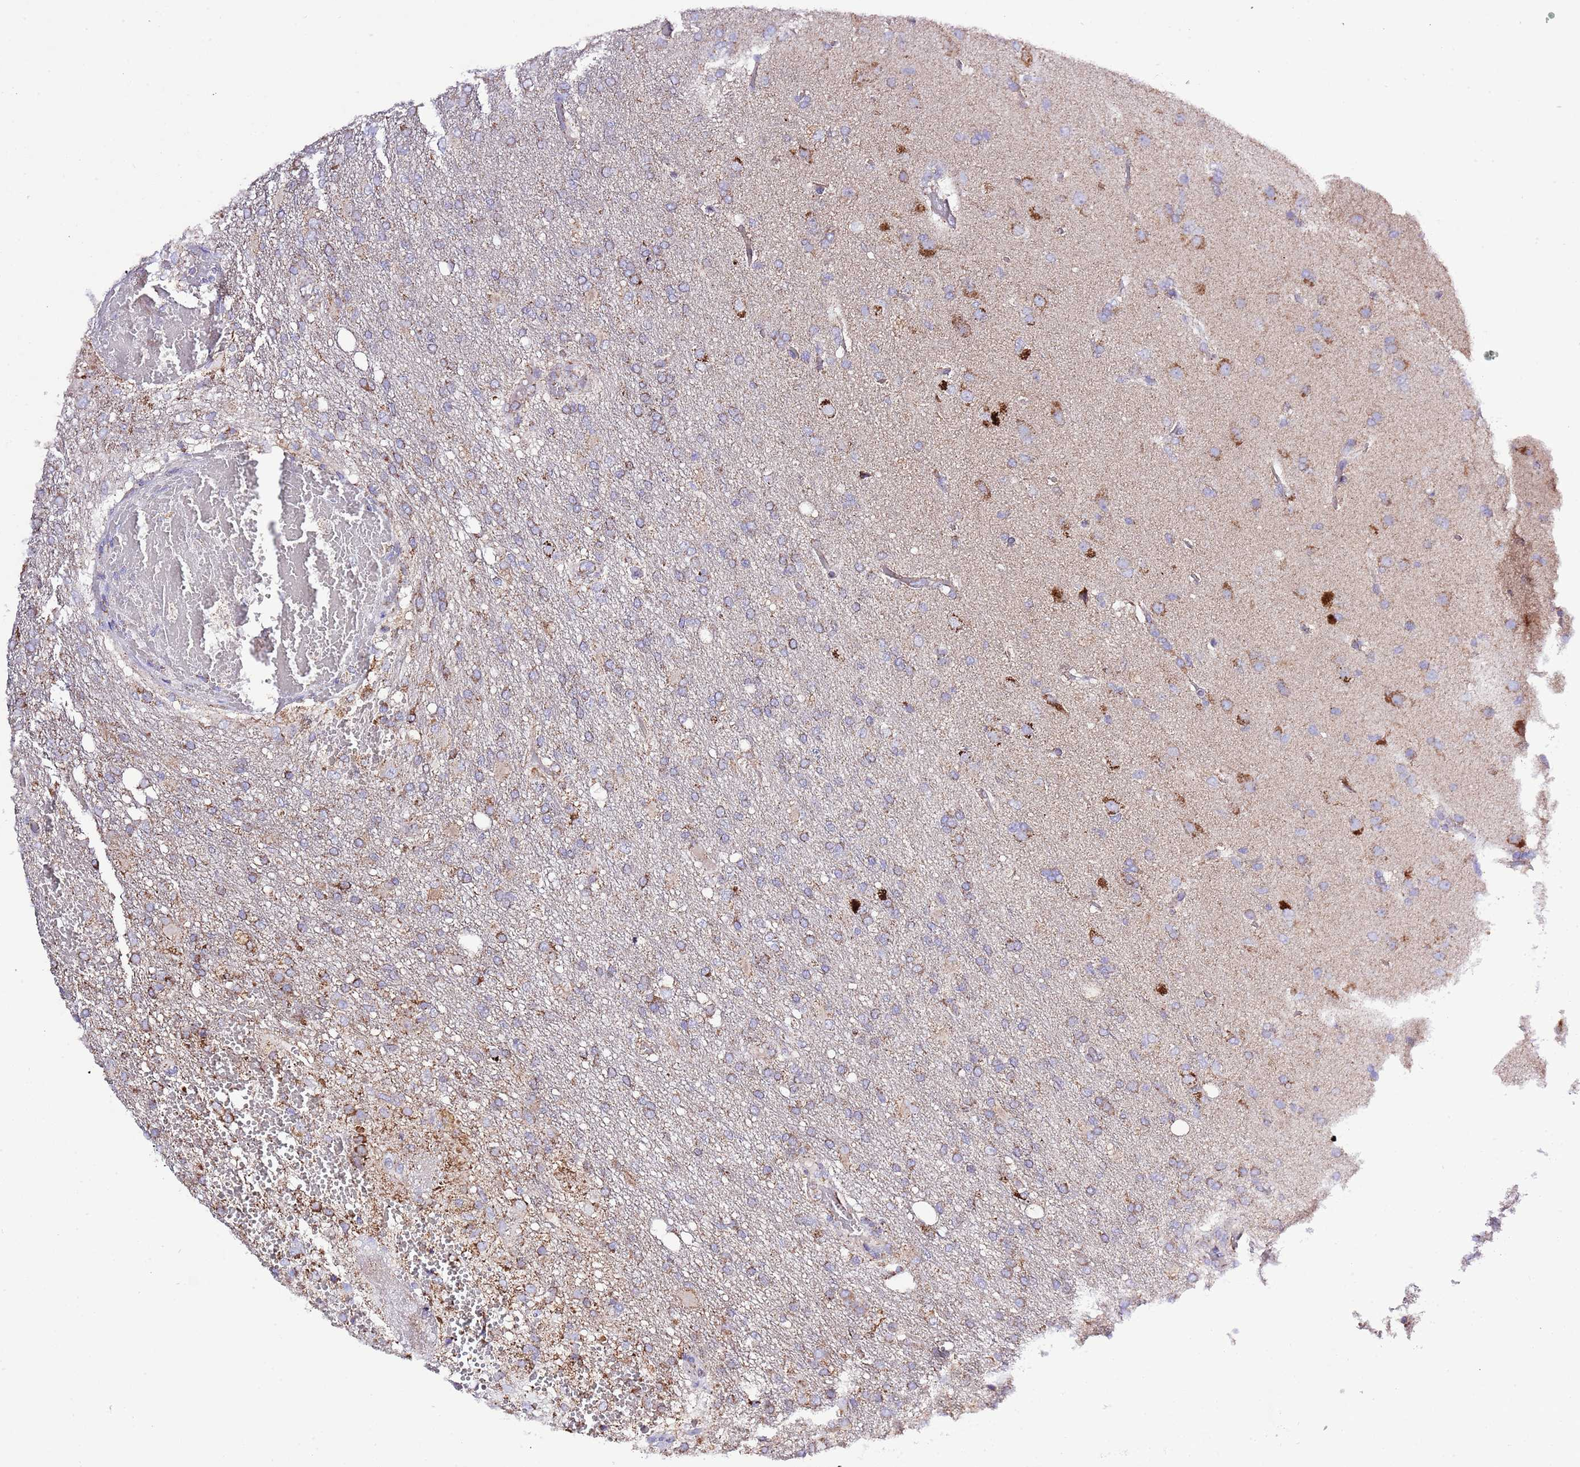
{"staining": {"intensity": "moderate", "quantity": "<25%", "location": "cytoplasmic/membranous"}, "tissue": "glioma", "cell_type": "Tumor cells", "image_type": "cancer", "snomed": [{"axis": "morphology", "description": "Glioma, malignant, High grade"}, {"axis": "topography", "description": "Brain"}], "caption": "Immunohistochemistry (IHC) (DAB) staining of human high-grade glioma (malignant) reveals moderate cytoplasmic/membranous protein positivity in about <25% of tumor cells.", "gene": "TEKTIP1", "patient": {"sex": "female", "age": 74}}